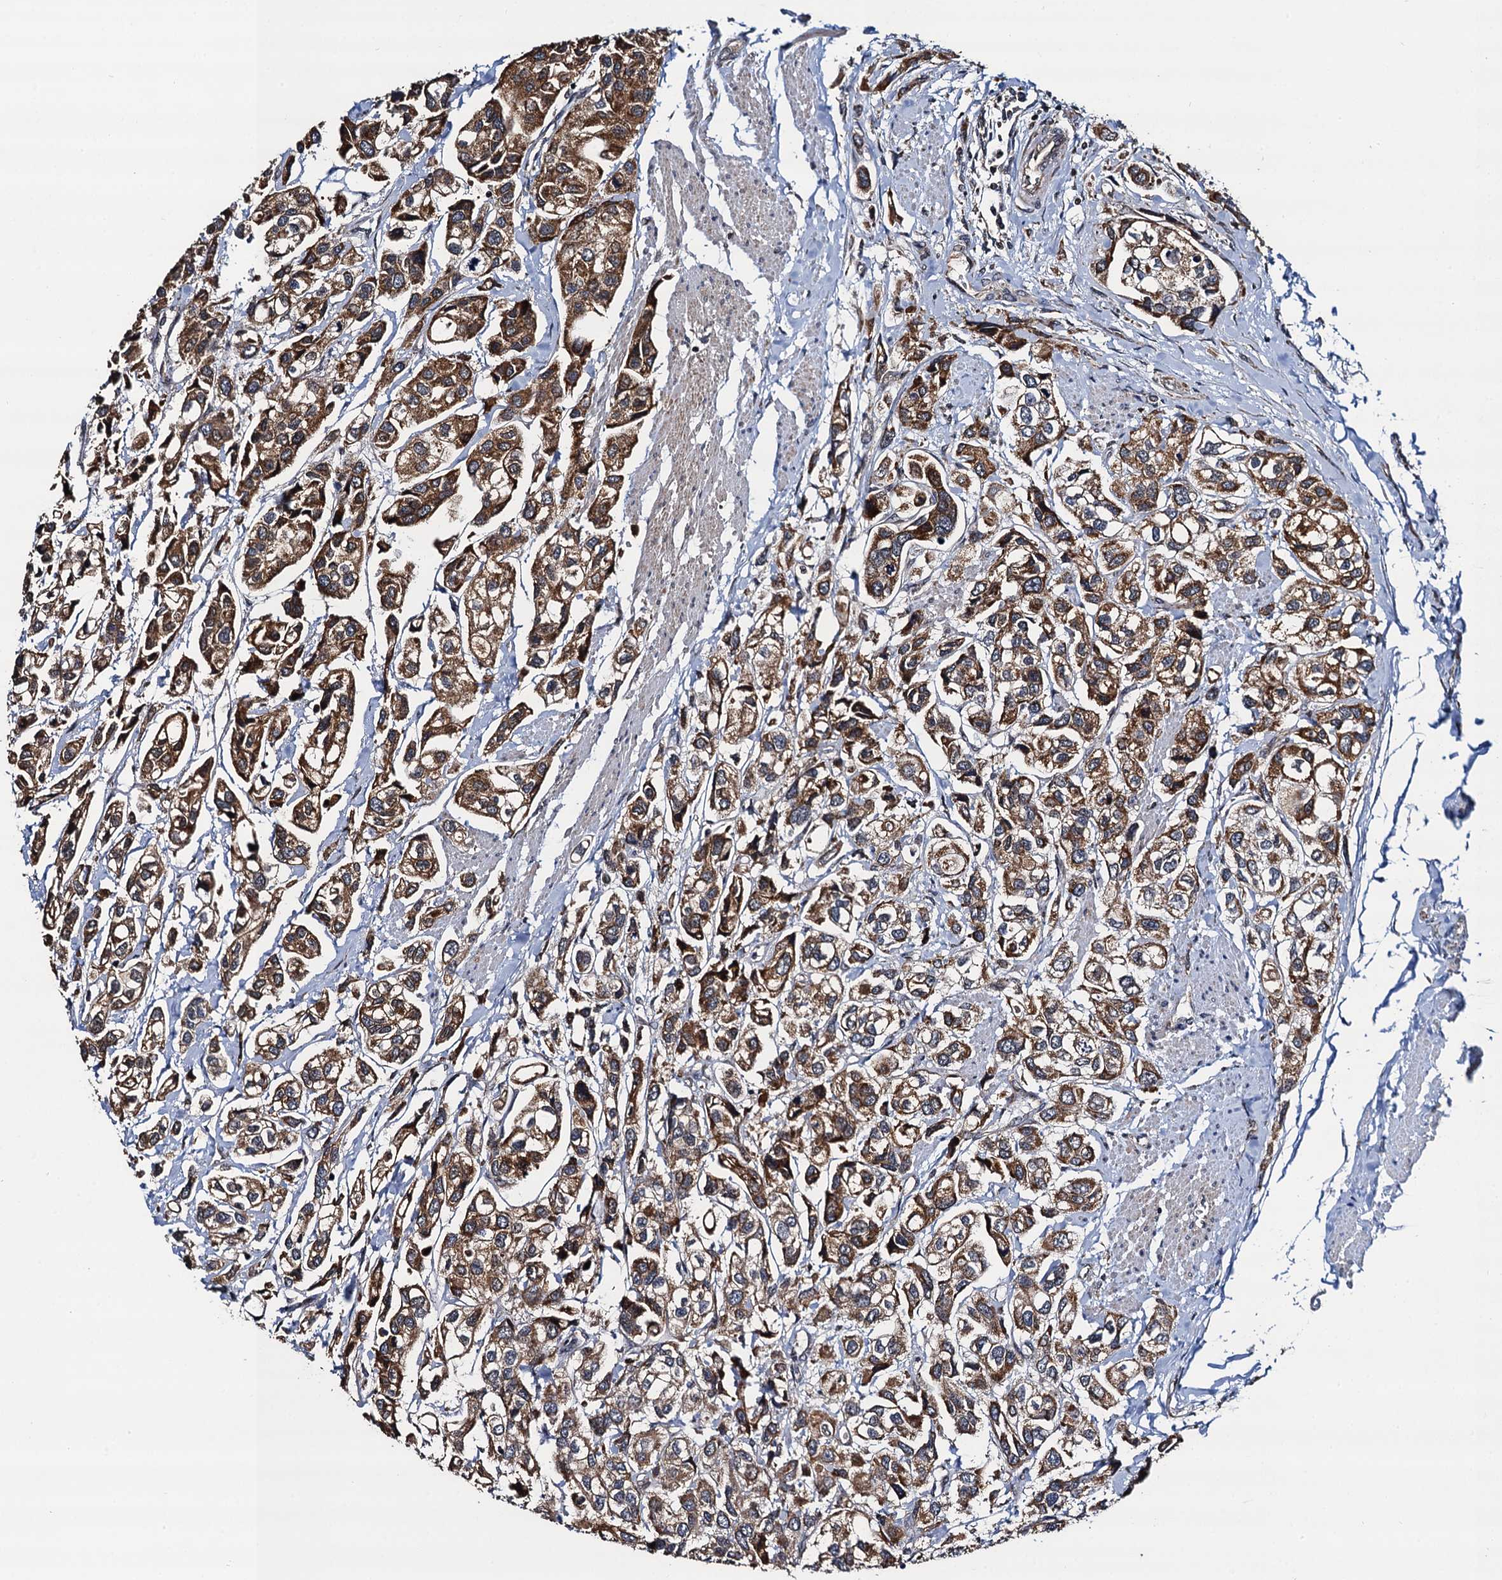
{"staining": {"intensity": "strong", "quantity": ">75%", "location": "cytoplasmic/membranous"}, "tissue": "urothelial cancer", "cell_type": "Tumor cells", "image_type": "cancer", "snomed": [{"axis": "morphology", "description": "Urothelial carcinoma, High grade"}, {"axis": "topography", "description": "Urinary bladder"}], "caption": "Protein expression analysis of human urothelial carcinoma (high-grade) reveals strong cytoplasmic/membranous expression in approximately >75% of tumor cells.", "gene": "CMPK2", "patient": {"sex": "male", "age": 67}}